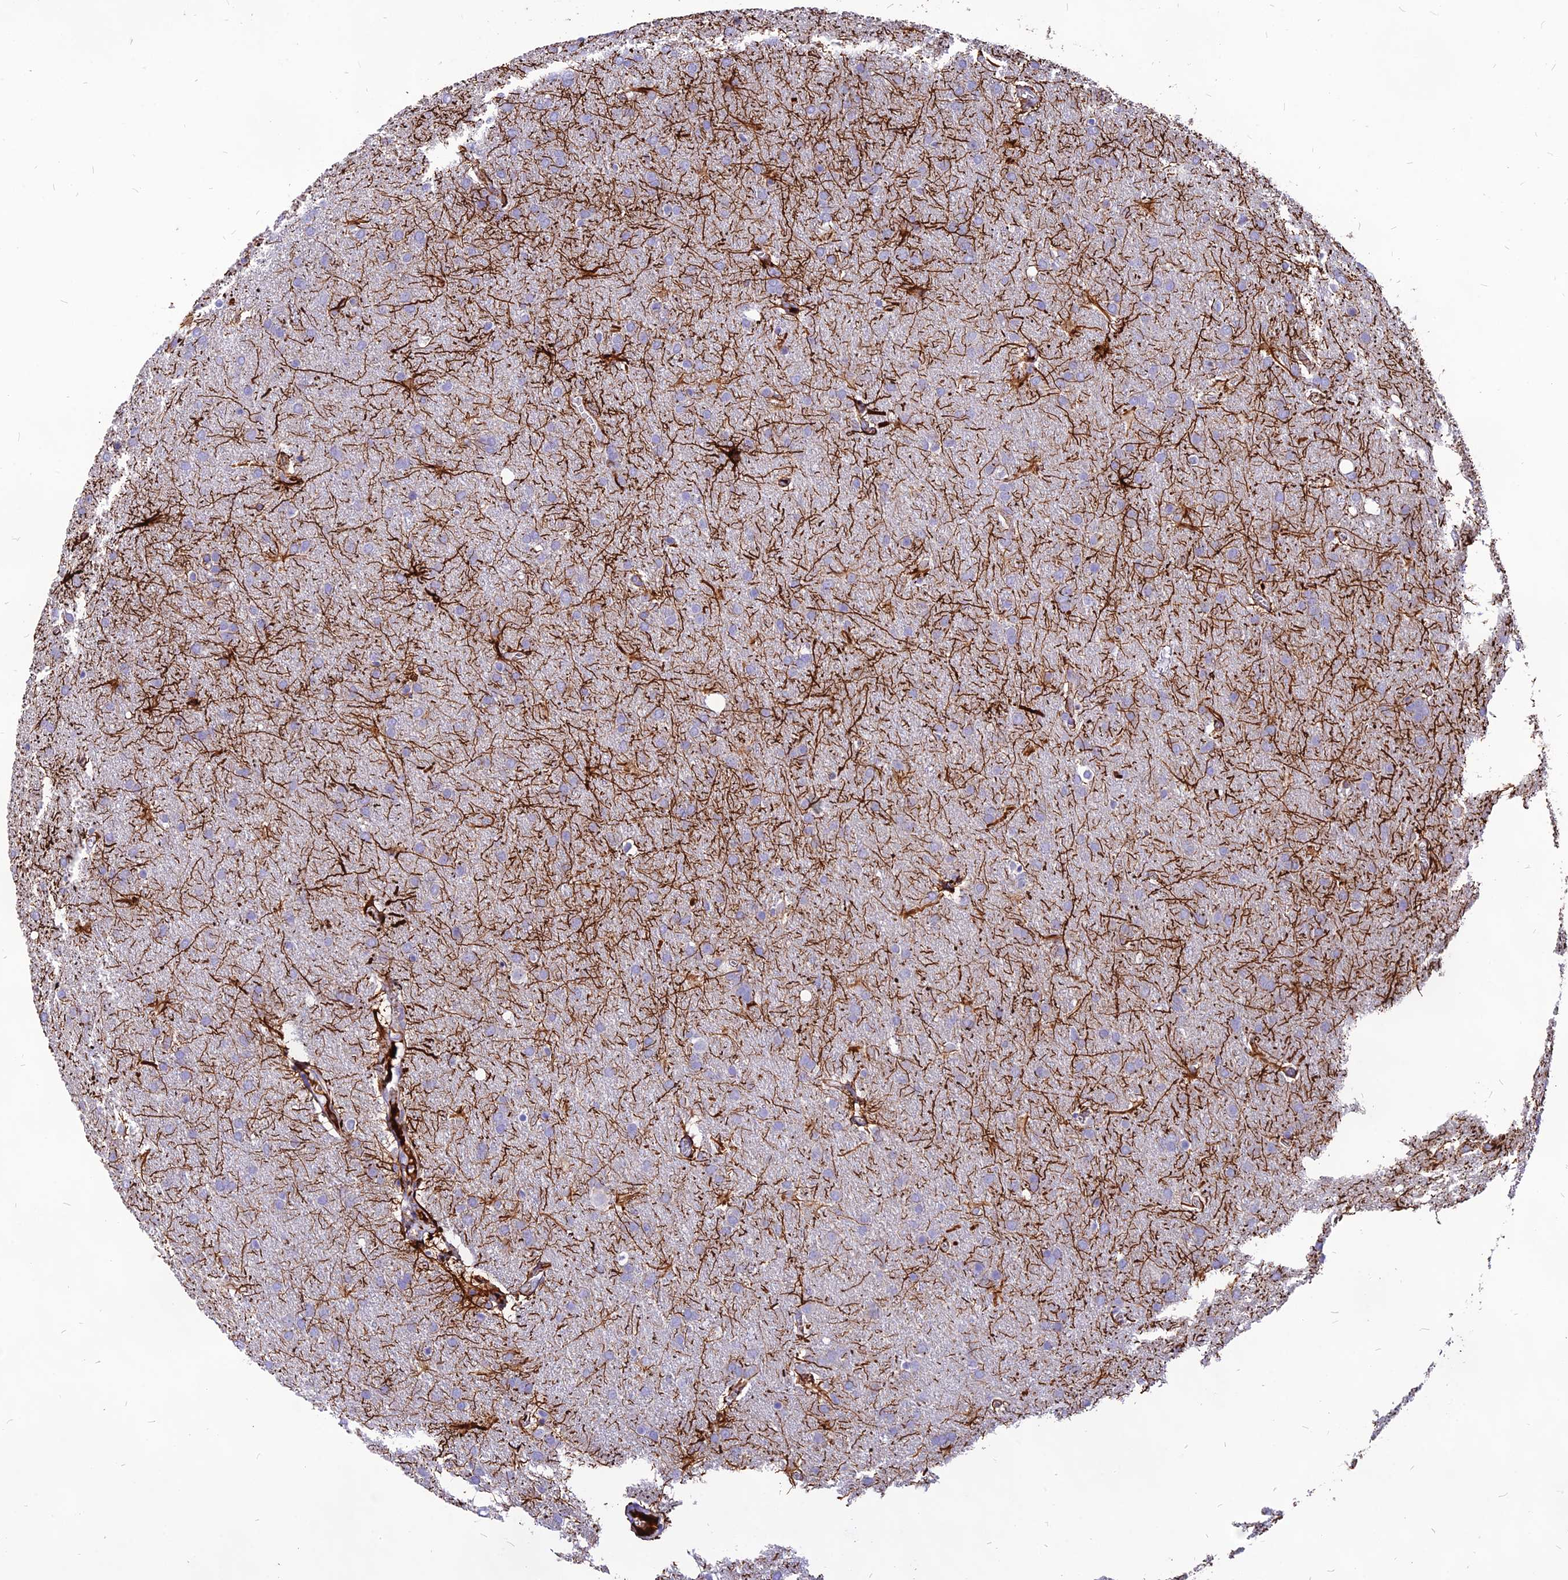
{"staining": {"intensity": "negative", "quantity": "none", "location": "none"}, "tissue": "glioma", "cell_type": "Tumor cells", "image_type": "cancer", "snomed": [{"axis": "morphology", "description": "Glioma, malignant, Low grade"}, {"axis": "topography", "description": "Brain"}], "caption": "DAB immunohistochemical staining of human malignant glioma (low-grade) shows no significant expression in tumor cells.", "gene": "RIMOC1", "patient": {"sex": "female", "age": 32}}